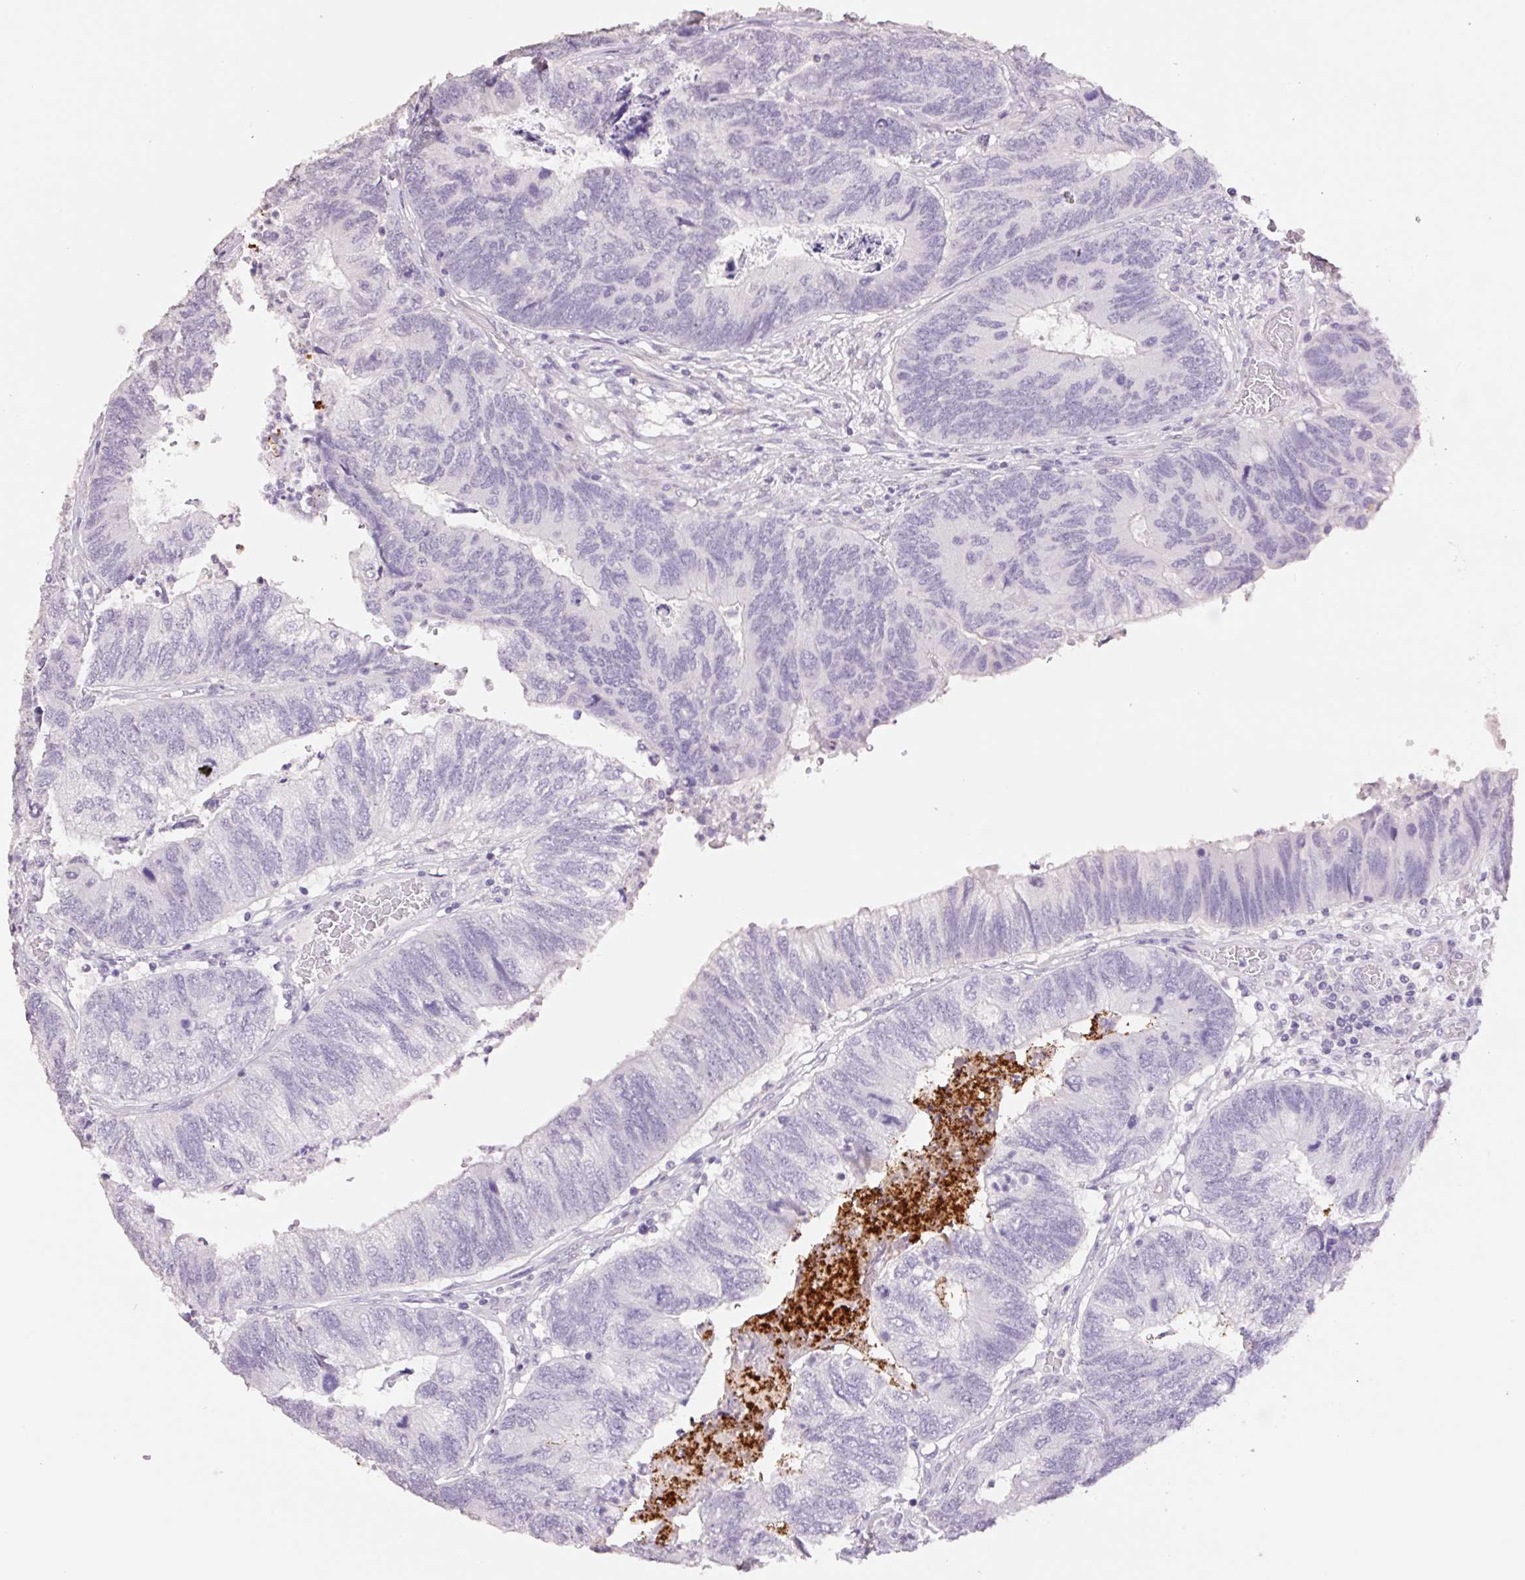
{"staining": {"intensity": "negative", "quantity": "none", "location": "none"}, "tissue": "colorectal cancer", "cell_type": "Tumor cells", "image_type": "cancer", "snomed": [{"axis": "morphology", "description": "Adenocarcinoma, NOS"}, {"axis": "topography", "description": "Colon"}], "caption": "Immunohistochemistry of adenocarcinoma (colorectal) exhibits no staining in tumor cells.", "gene": "HCRTR2", "patient": {"sex": "female", "age": 67}}